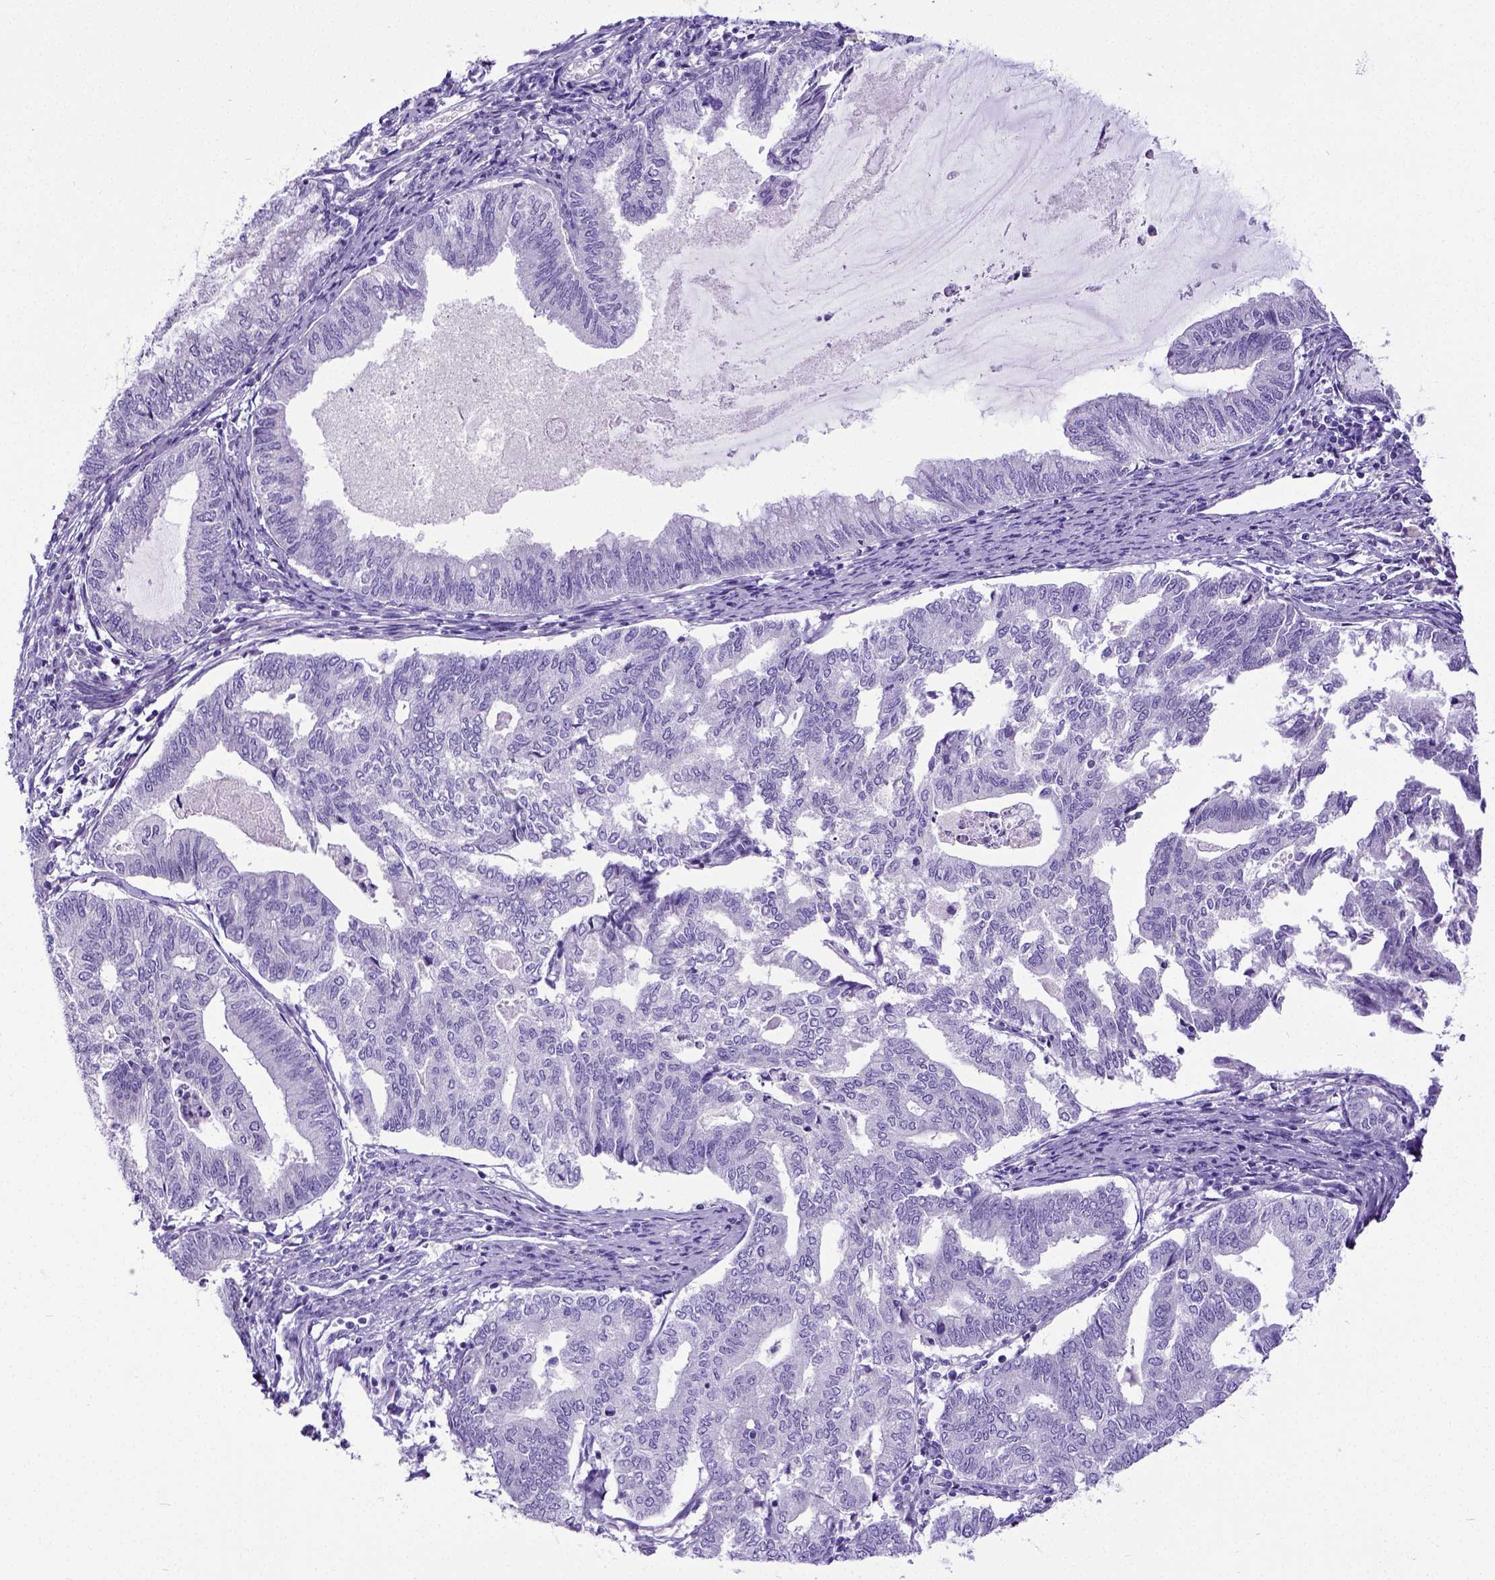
{"staining": {"intensity": "negative", "quantity": "none", "location": "none"}, "tissue": "endometrial cancer", "cell_type": "Tumor cells", "image_type": "cancer", "snomed": [{"axis": "morphology", "description": "Adenocarcinoma, NOS"}, {"axis": "topography", "description": "Endometrium"}], "caption": "A micrograph of human adenocarcinoma (endometrial) is negative for staining in tumor cells. (Brightfield microscopy of DAB (3,3'-diaminobenzidine) immunohistochemistry (IHC) at high magnification).", "gene": "SATB2", "patient": {"sex": "female", "age": 79}}